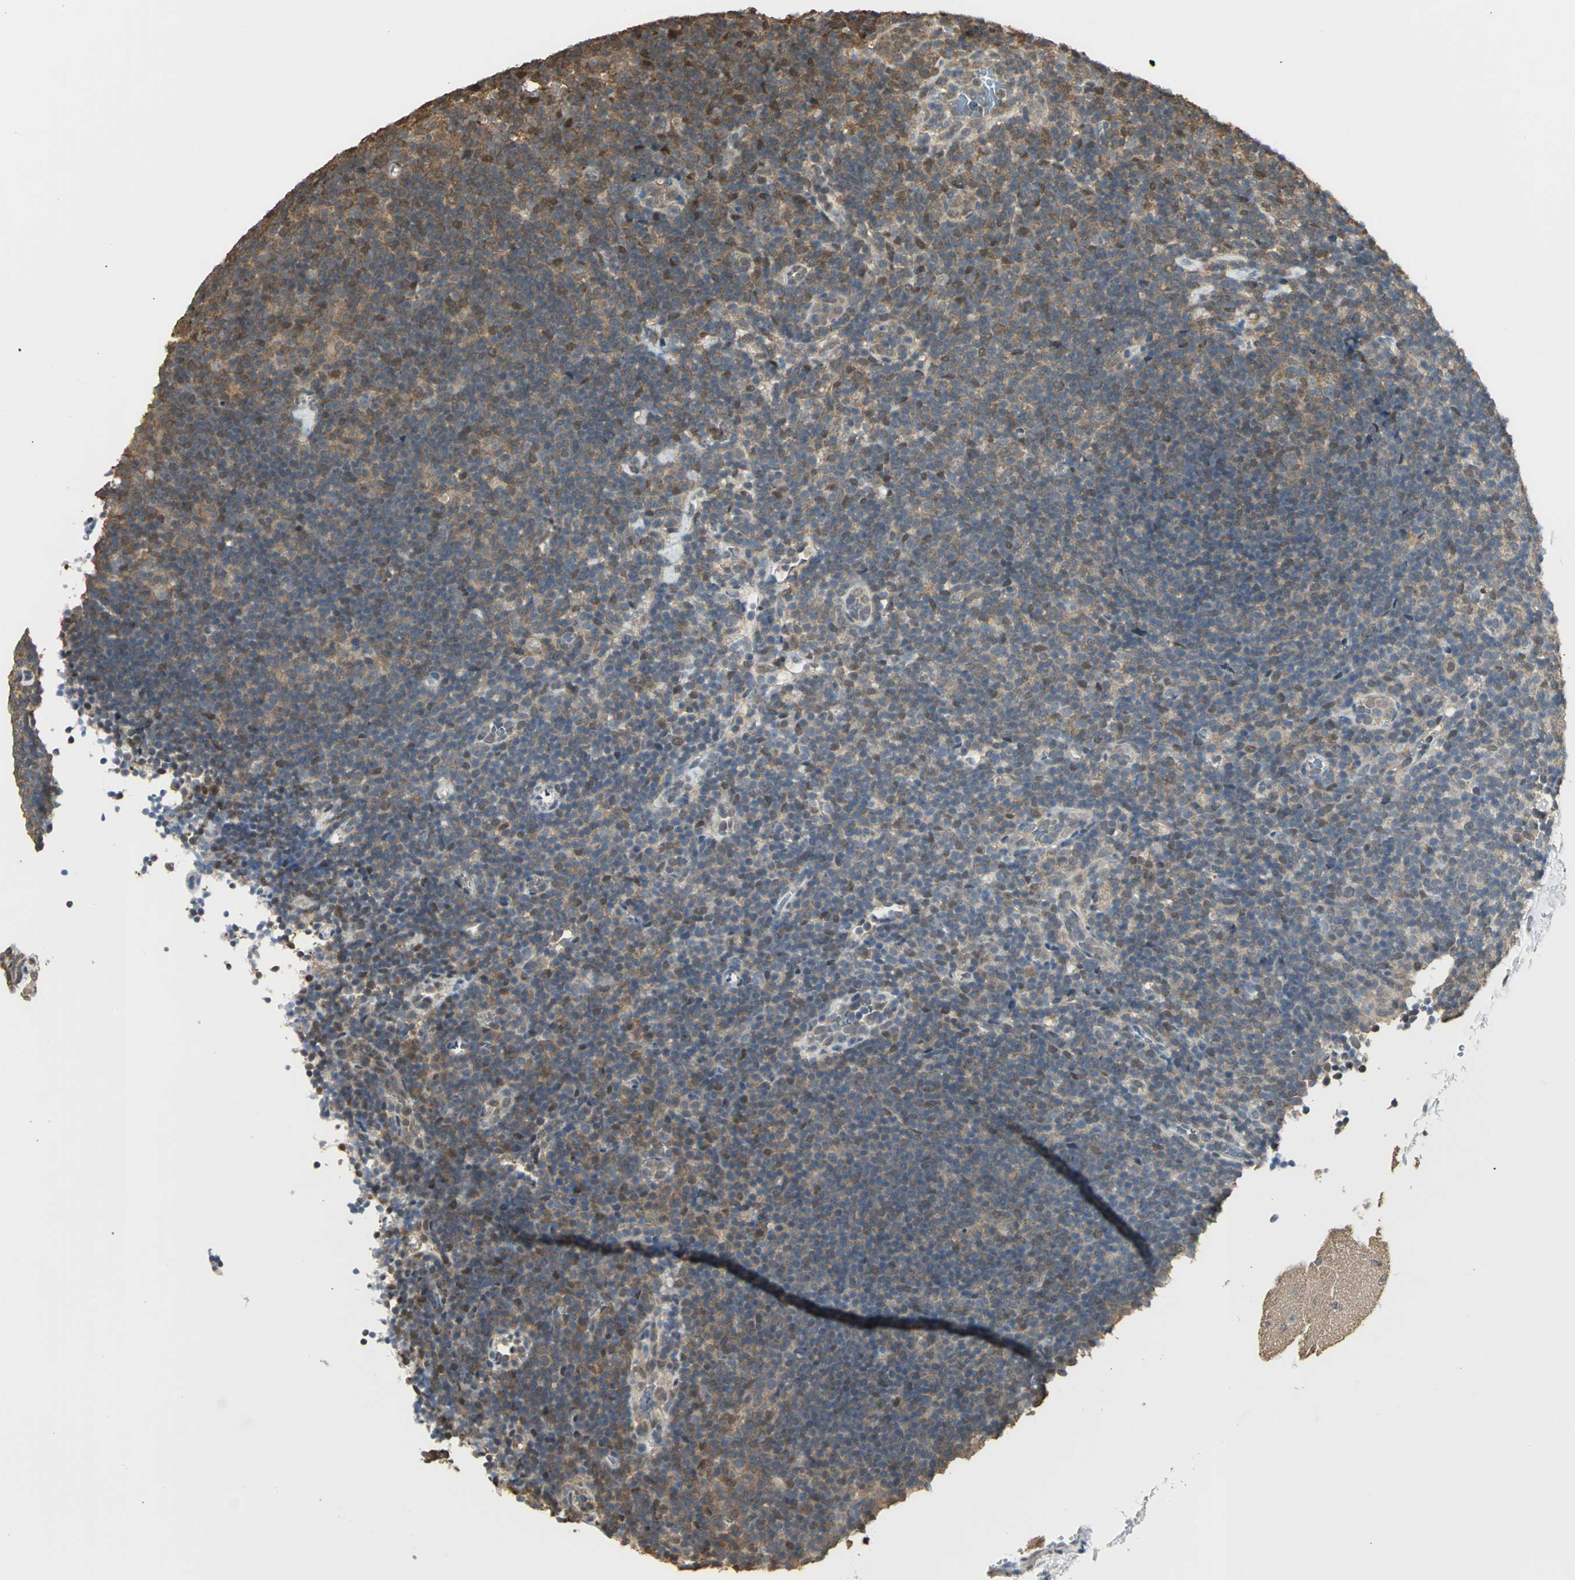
{"staining": {"intensity": "moderate", "quantity": ">75%", "location": "cytoplasmic/membranous"}, "tissue": "lymphoma", "cell_type": "Tumor cells", "image_type": "cancer", "snomed": [{"axis": "morphology", "description": "Hodgkin's disease, NOS"}, {"axis": "topography", "description": "Lymph node"}], "caption": "Human Hodgkin's disease stained with a brown dye demonstrates moderate cytoplasmic/membranous positive positivity in about >75% of tumor cells.", "gene": "PARK7", "patient": {"sex": "female", "age": 57}}